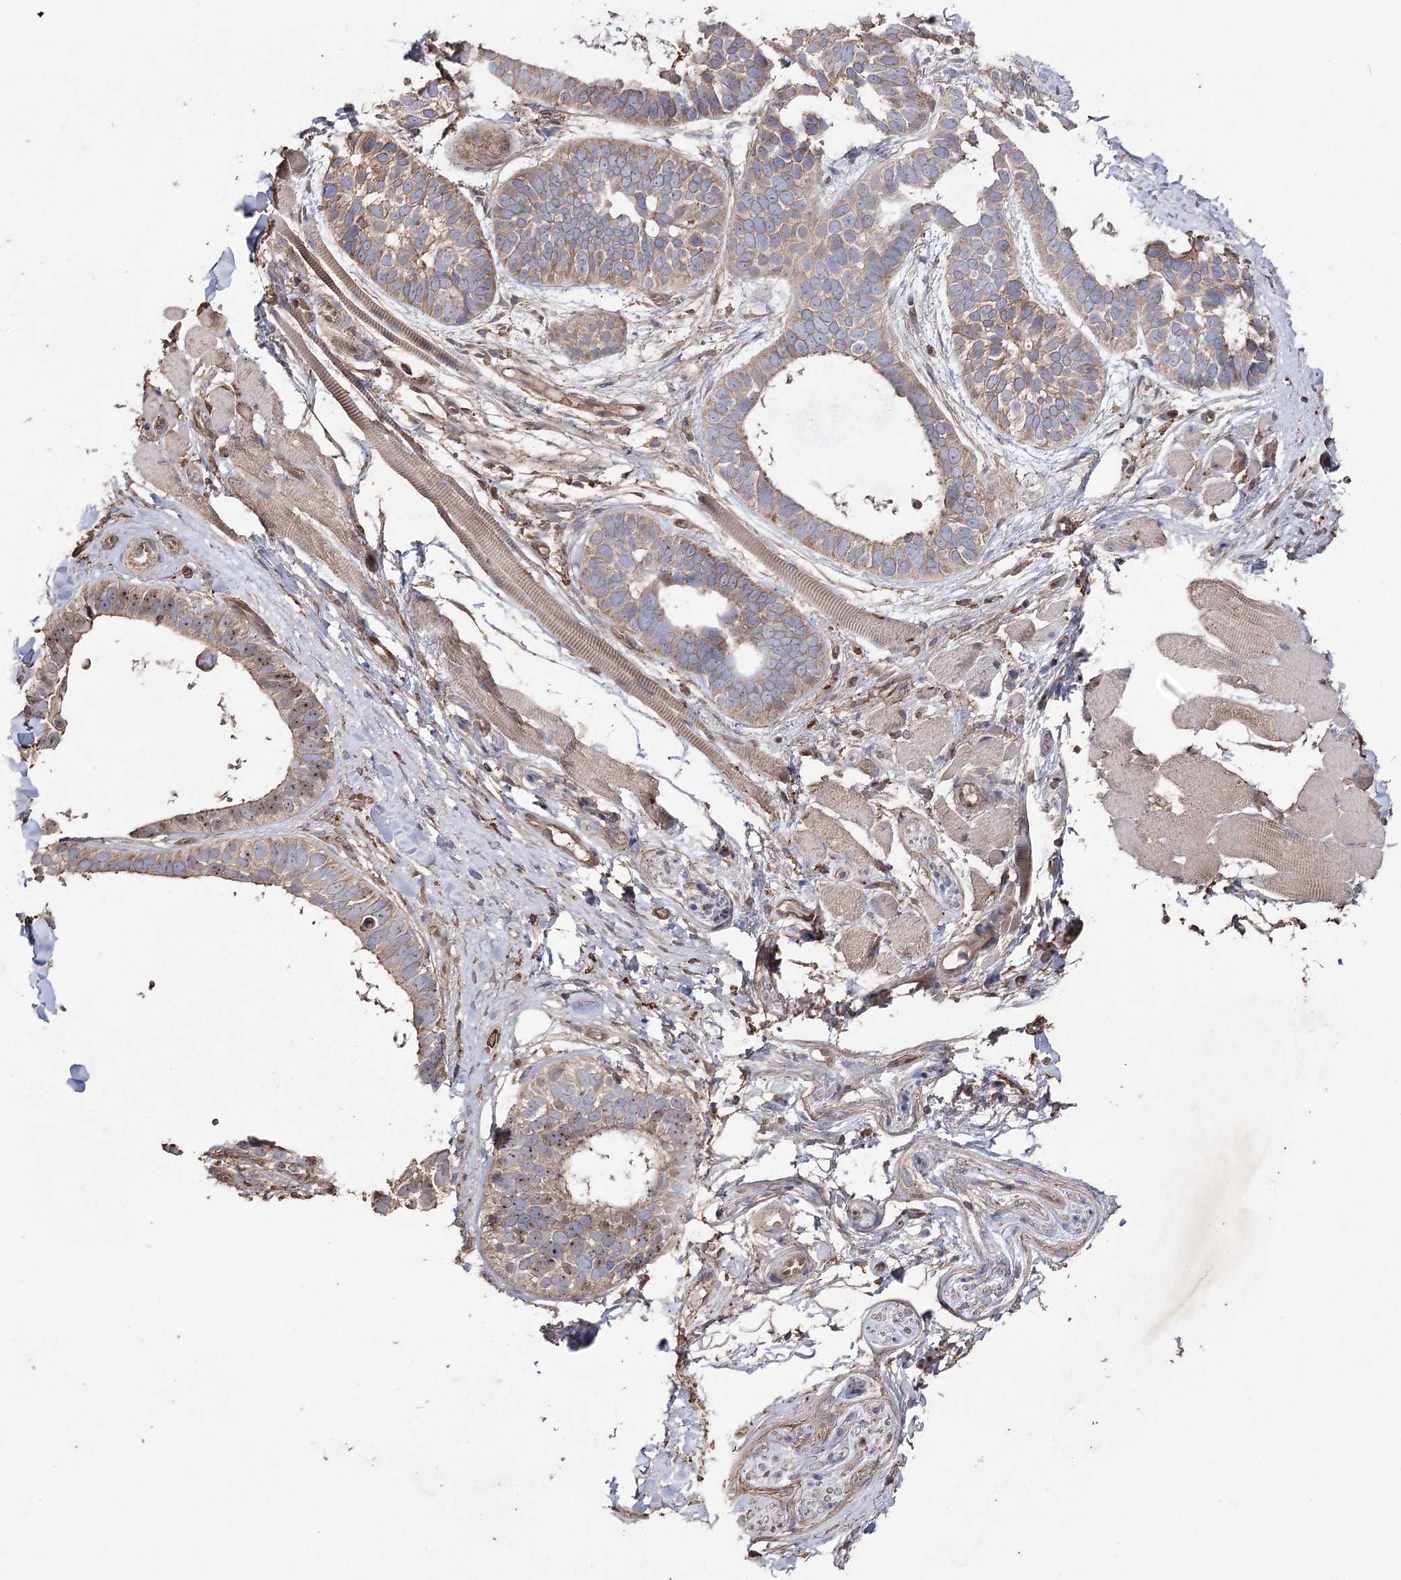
{"staining": {"intensity": "weak", "quantity": ">75%", "location": "cytoplasmic/membranous"}, "tissue": "skin cancer", "cell_type": "Tumor cells", "image_type": "cancer", "snomed": [{"axis": "morphology", "description": "Basal cell carcinoma"}, {"axis": "topography", "description": "Skin"}], "caption": "DAB immunohistochemical staining of basal cell carcinoma (skin) displays weak cytoplasmic/membranous protein positivity in approximately >75% of tumor cells.", "gene": "FAM13B", "patient": {"sex": "male", "age": 62}}